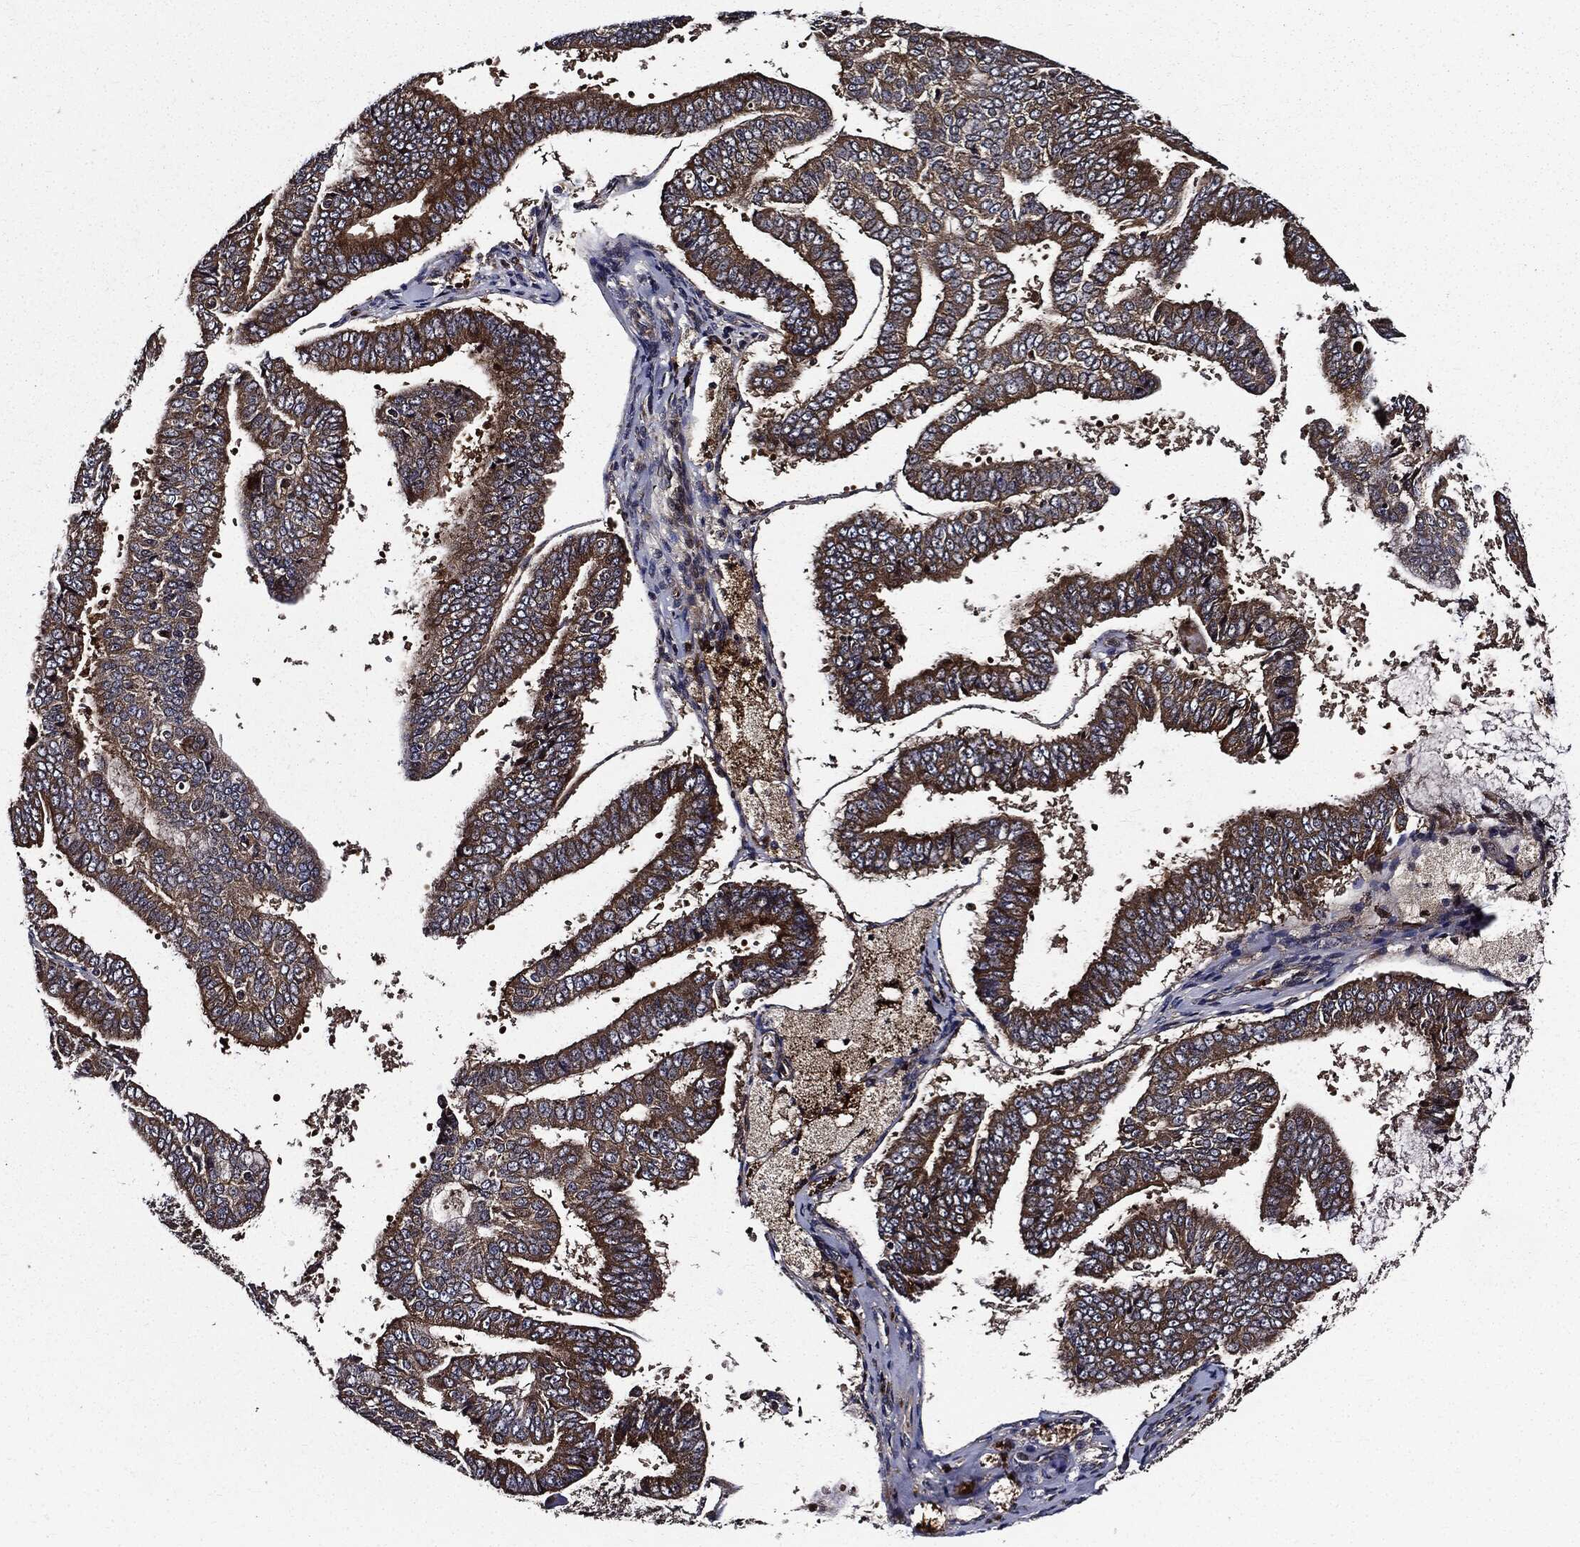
{"staining": {"intensity": "moderate", "quantity": "25%-75%", "location": "cytoplasmic/membranous"}, "tissue": "endometrial cancer", "cell_type": "Tumor cells", "image_type": "cancer", "snomed": [{"axis": "morphology", "description": "Adenocarcinoma, NOS"}, {"axis": "topography", "description": "Endometrium"}], "caption": "This micrograph demonstrates endometrial cancer (adenocarcinoma) stained with immunohistochemistry (IHC) to label a protein in brown. The cytoplasmic/membranous of tumor cells show moderate positivity for the protein. Nuclei are counter-stained blue.", "gene": "HTT", "patient": {"sex": "female", "age": 63}}